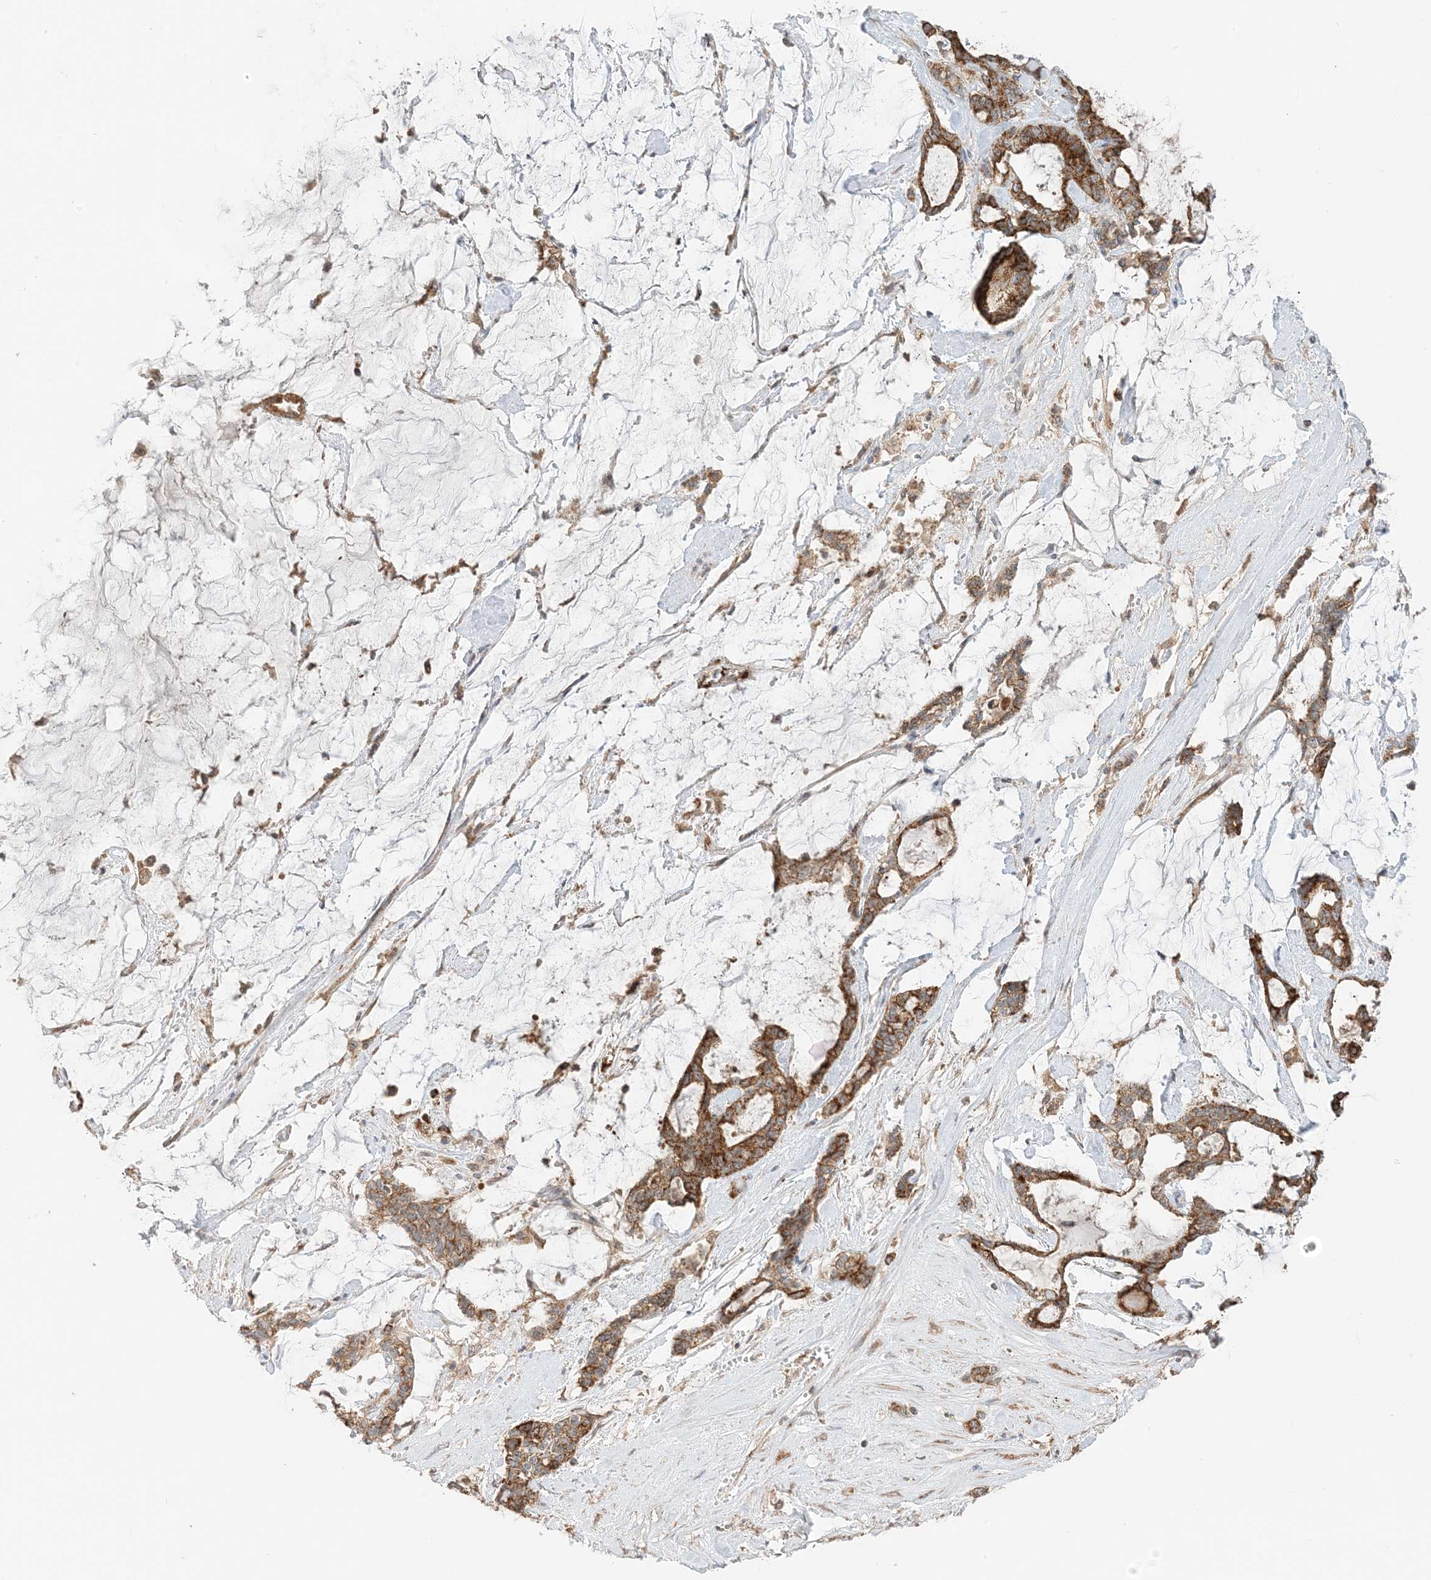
{"staining": {"intensity": "strong", "quantity": ">75%", "location": "cytoplasmic/membranous"}, "tissue": "pancreatic cancer", "cell_type": "Tumor cells", "image_type": "cancer", "snomed": [{"axis": "morphology", "description": "Adenocarcinoma, NOS"}, {"axis": "topography", "description": "Pancreas"}], "caption": "About >75% of tumor cells in pancreatic cancer (adenocarcinoma) show strong cytoplasmic/membranous protein expression as visualized by brown immunohistochemical staining.", "gene": "N4BP3", "patient": {"sex": "female", "age": 73}}